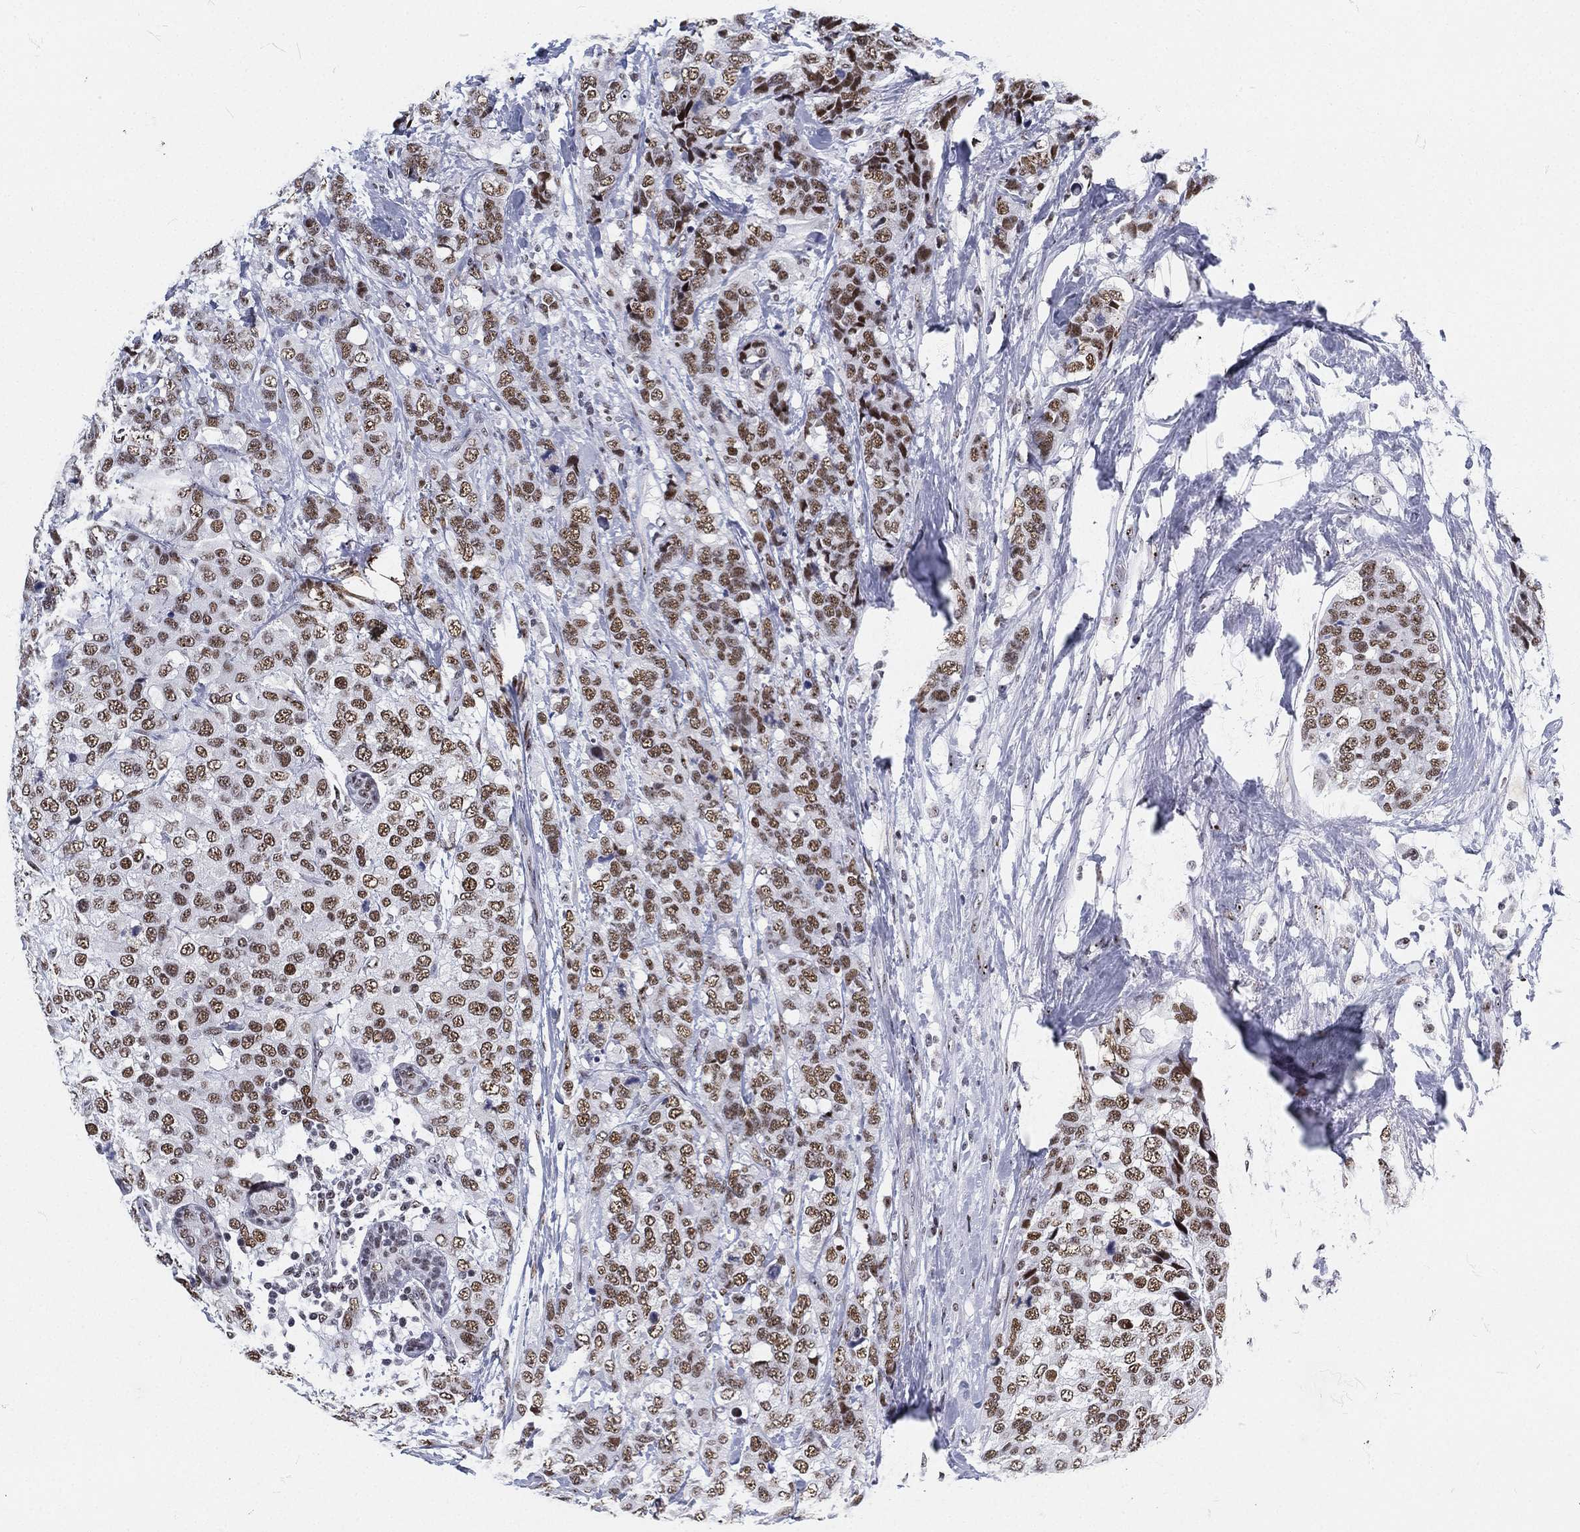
{"staining": {"intensity": "moderate", "quantity": ">75%", "location": "nuclear"}, "tissue": "breast cancer", "cell_type": "Tumor cells", "image_type": "cancer", "snomed": [{"axis": "morphology", "description": "Lobular carcinoma"}, {"axis": "topography", "description": "Breast"}], "caption": "Immunohistochemical staining of human breast cancer (lobular carcinoma) exhibits moderate nuclear protein positivity in about >75% of tumor cells. (IHC, brightfield microscopy, high magnification).", "gene": "MAPK8IP1", "patient": {"sex": "female", "age": 59}}